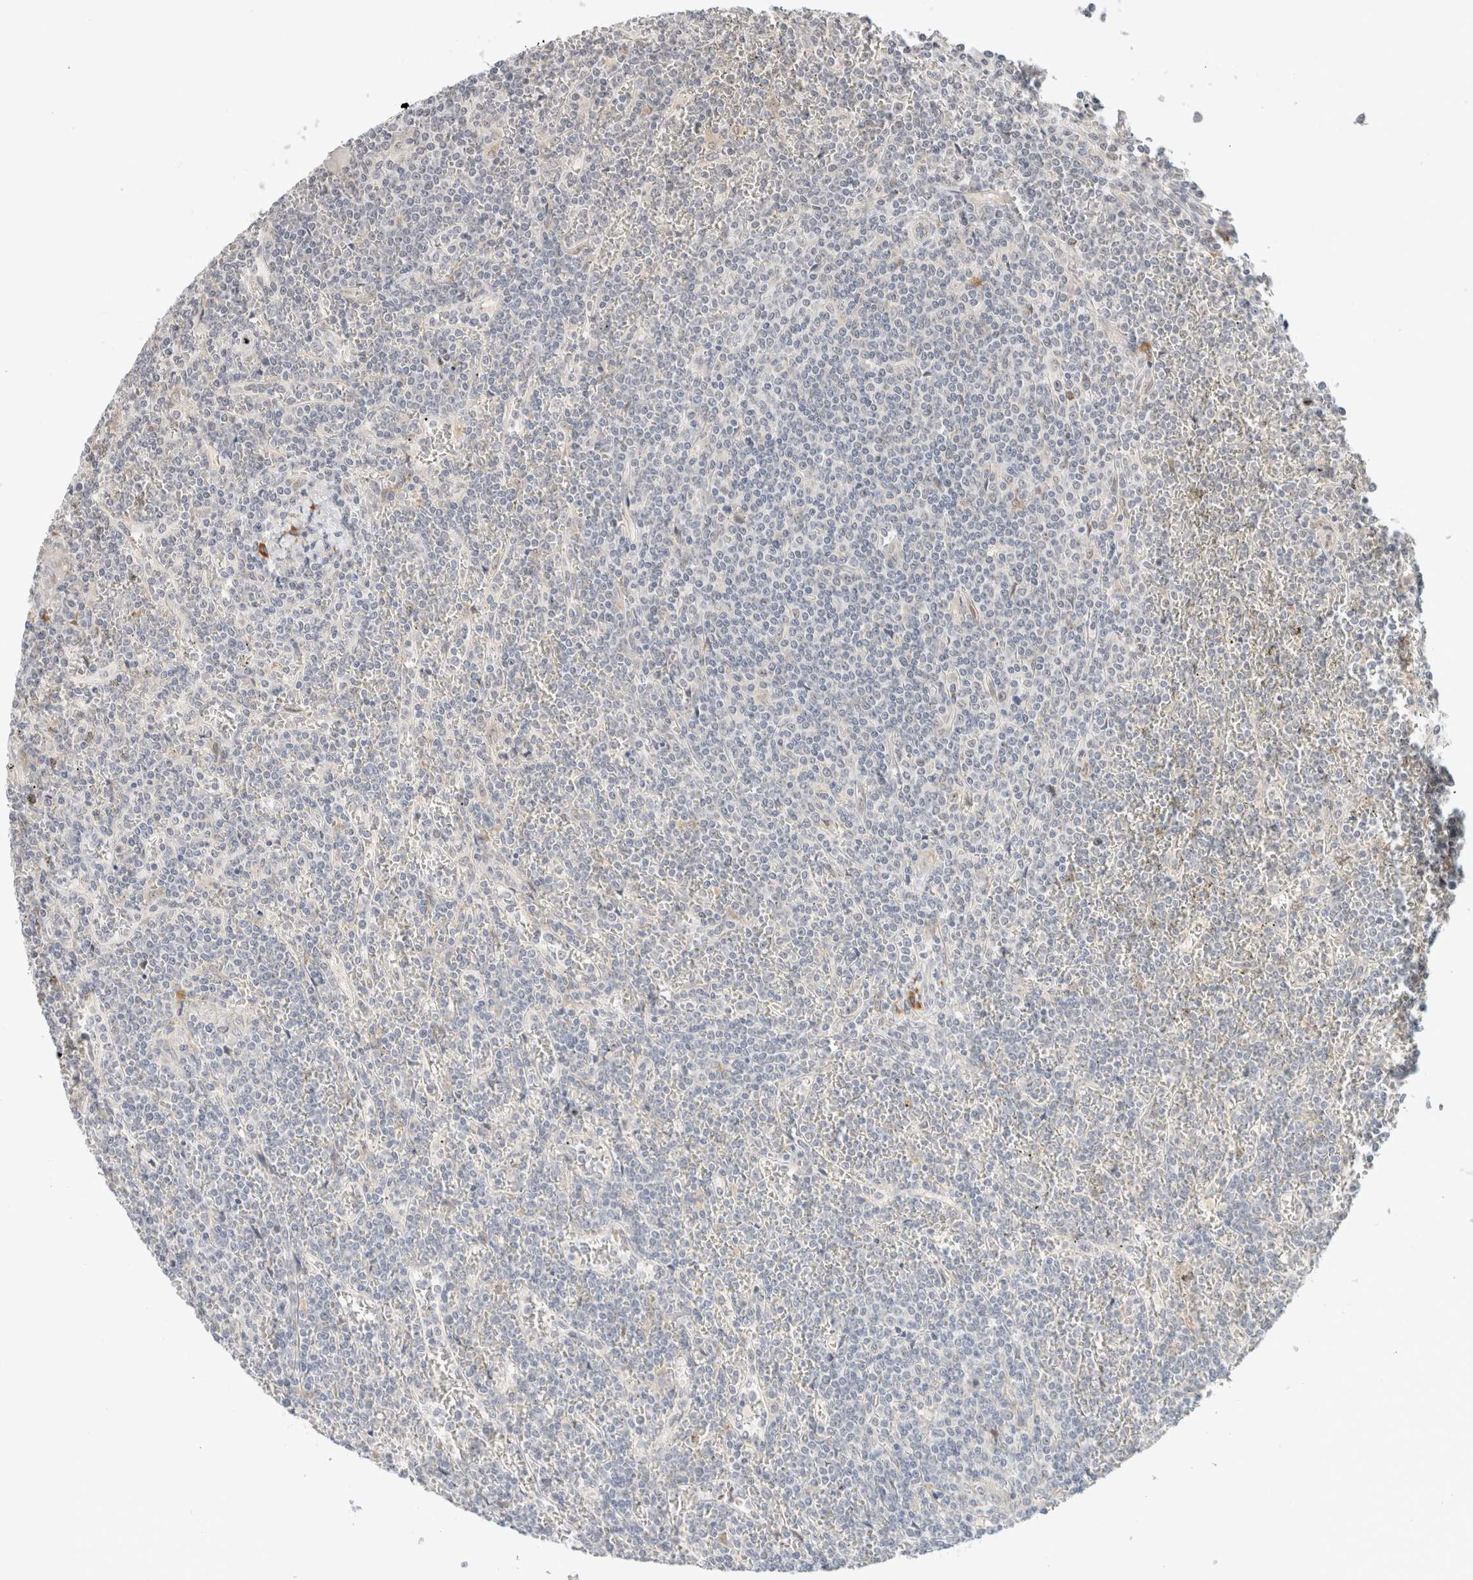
{"staining": {"intensity": "negative", "quantity": "none", "location": "none"}, "tissue": "lymphoma", "cell_type": "Tumor cells", "image_type": "cancer", "snomed": [{"axis": "morphology", "description": "Malignant lymphoma, non-Hodgkin's type, Low grade"}, {"axis": "topography", "description": "Spleen"}], "caption": "The micrograph shows no staining of tumor cells in malignant lymphoma, non-Hodgkin's type (low-grade).", "gene": "HDLBP", "patient": {"sex": "female", "age": 19}}